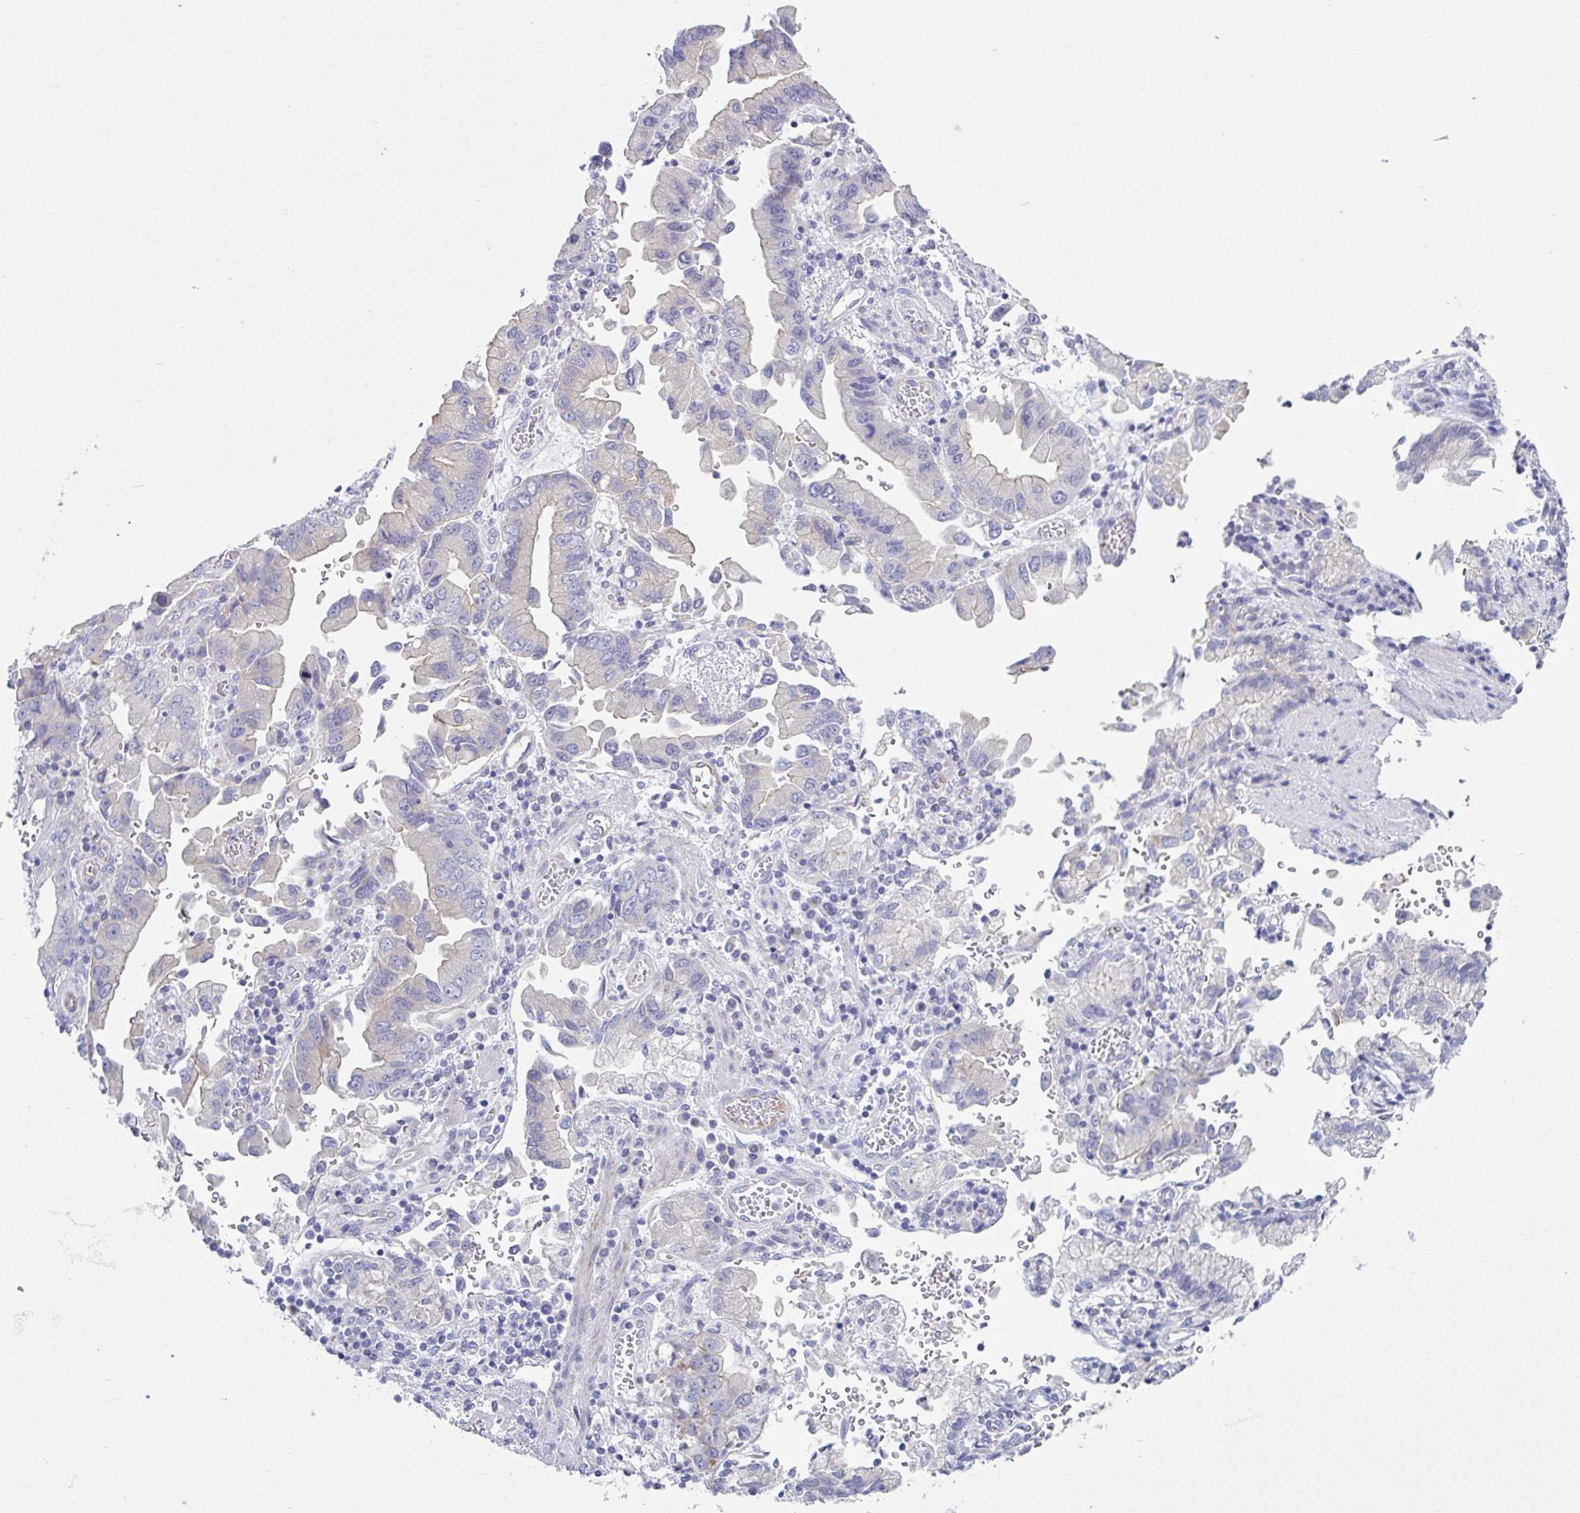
{"staining": {"intensity": "negative", "quantity": "none", "location": "none"}, "tissue": "stomach cancer", "cell_type": "Tumor cells", "image_type": "cancer", "snomed": [{"axis": "morphology", "description": "Adenocarcinoma, NOS"}, {"axis": "topography", "description": "Stomach"}], "caption": "Image shows no protein positivity in tumor cells of stomach cancer (adenocarcinoma) tissue.", "gene": "TNNI2", "patient": {"sex": "male", "age": 62}}